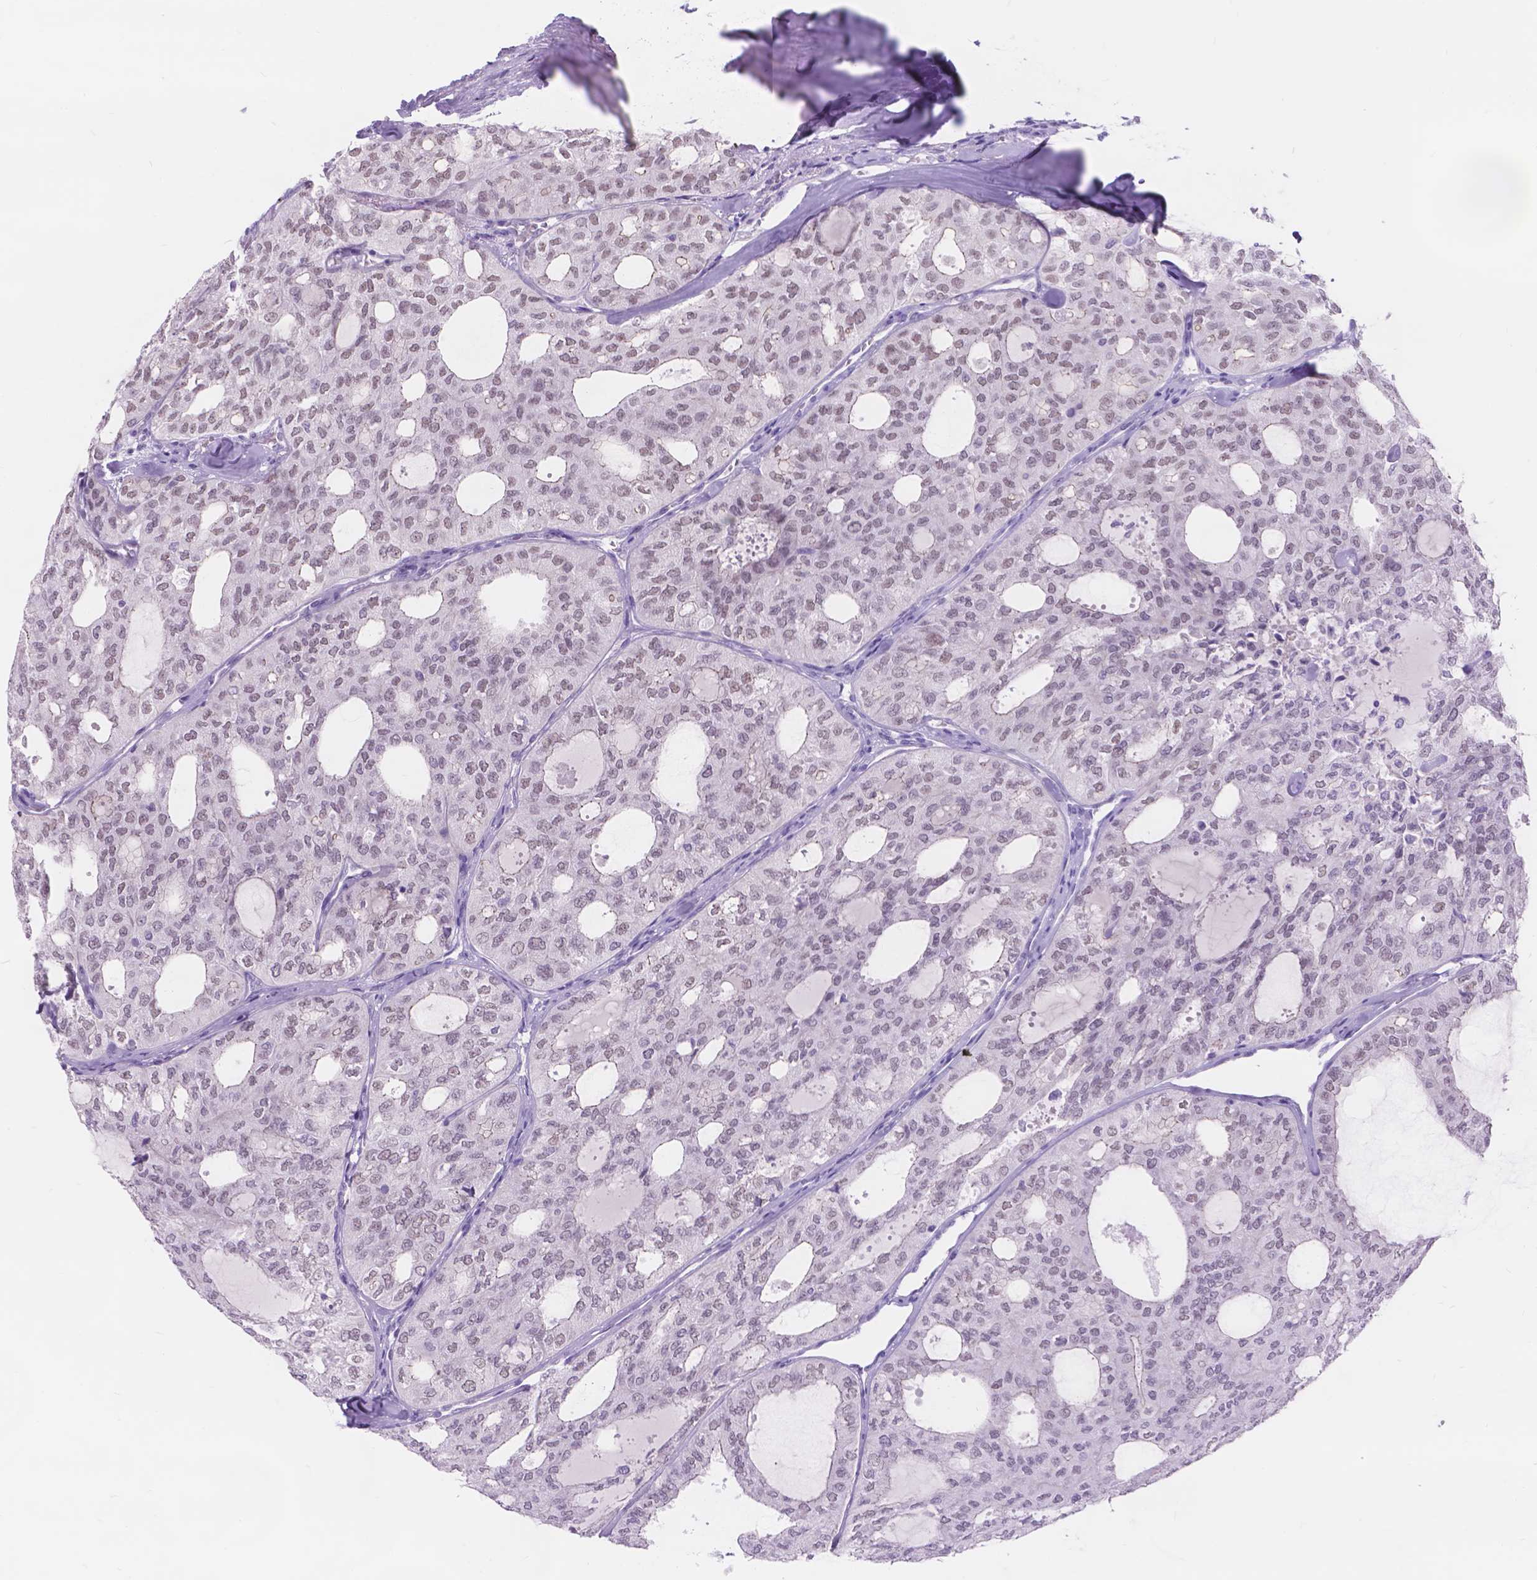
{"staining": {"intensity": "weak", "quantity": ">75%", "location": "nuclear"}, "tissue": "thyroid cancer", "cell_type": "Tumor cells", "image_type": "cancer", "snomed": [{"axis": "morphology", "description": "Follicular adenoma carcinoma, NOS"}, {"axis": "topography", "description": "Thyroid gland"}], "caption": "IHC (DAB (3,3'-diaminobenzidine)) staining of thyroid follicular adenoma carcinoma reveals weak nuclear protein expression in about >75% of tumor cells.", "gene": "DCC", "patient": {"sex": "male", "age": 75}}